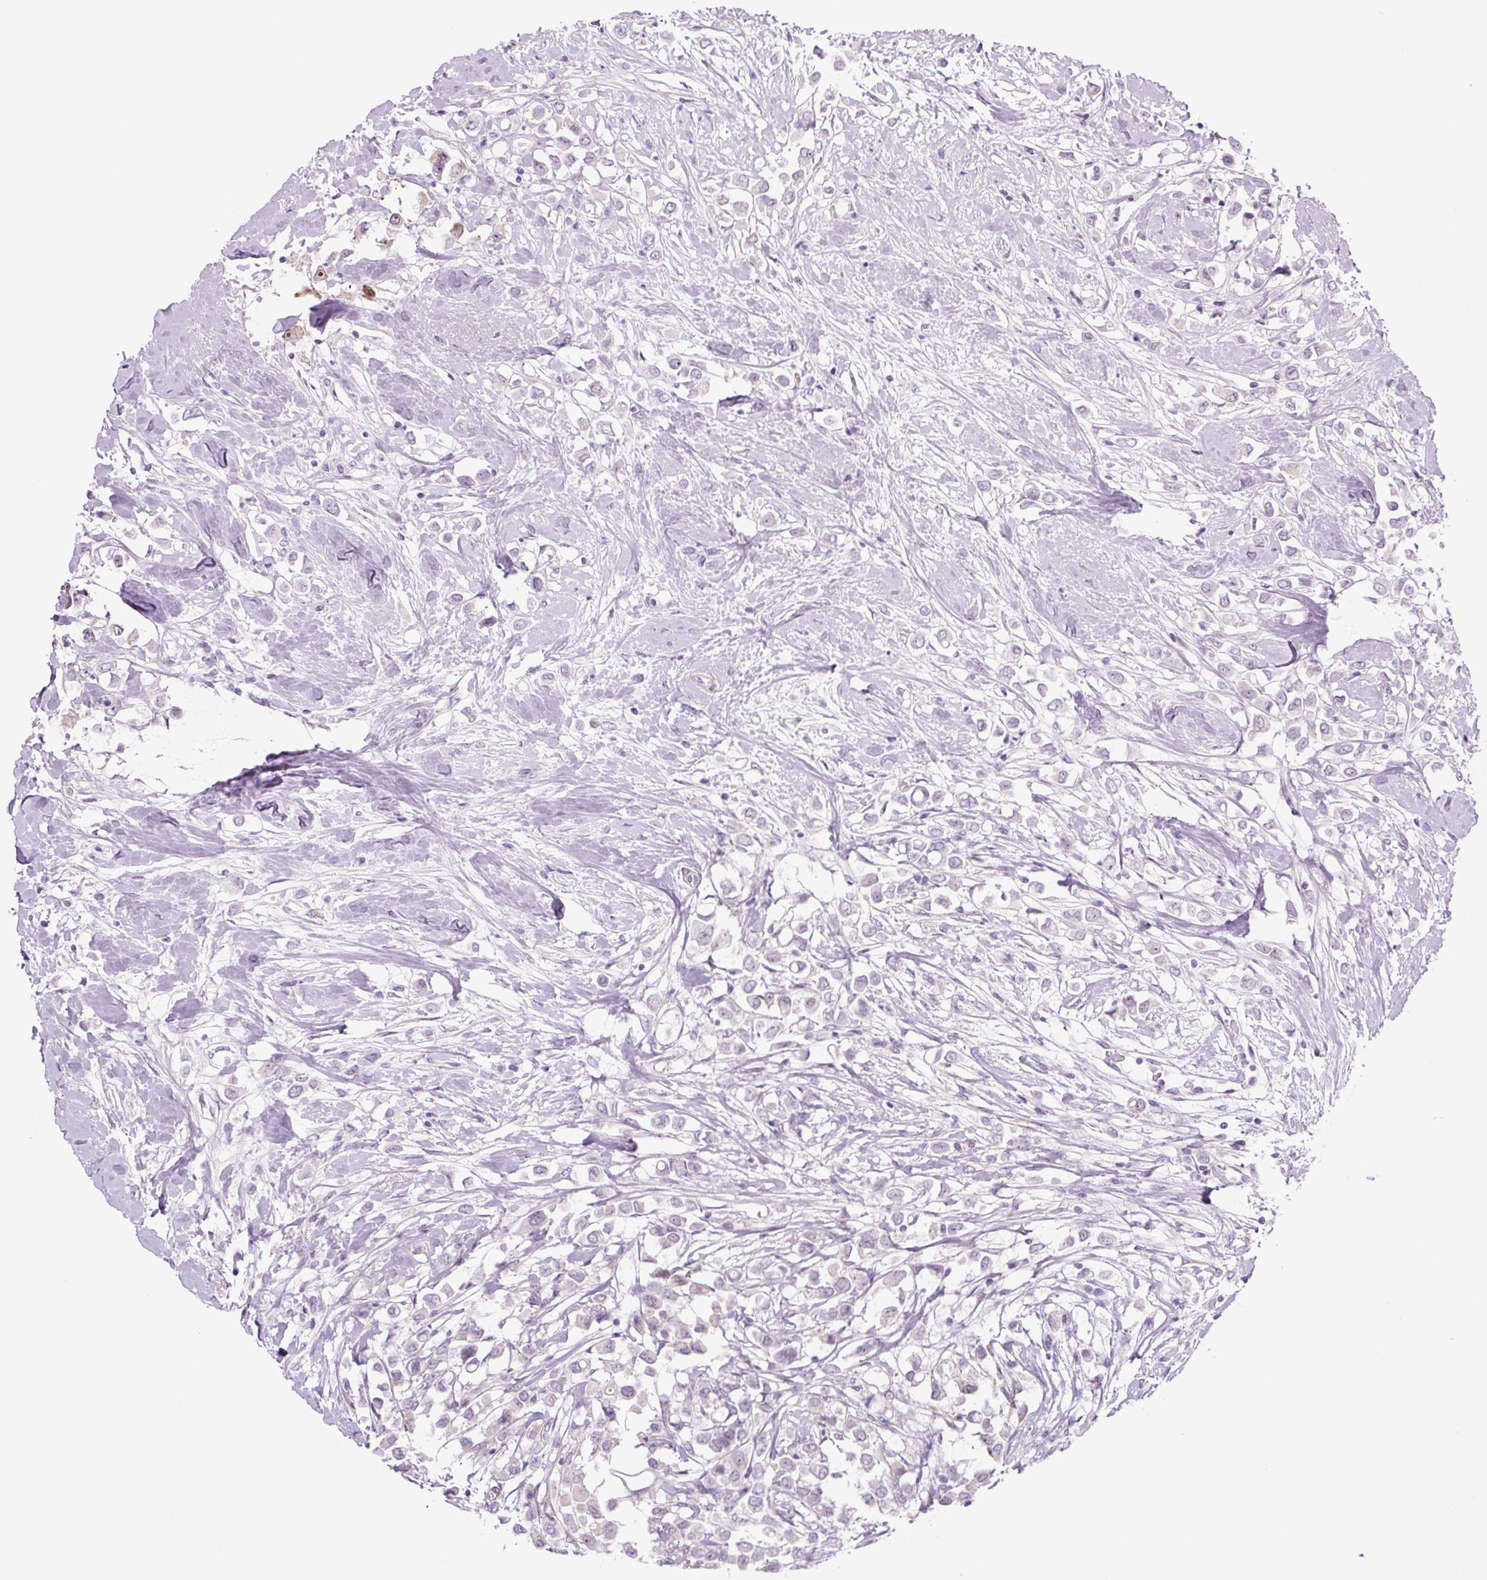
{"staining": {"intensity": "negative", "quantity": "none", "location": "none"}, "tissue": "breast cancer", "cell_type": "Tumor cells", "image_type": "cancer", "snomed": [{"axis": "morphology", "description": "Duct carcinoma"}, {"axis": "topography", "description": "Breast"}], "caption": "IHC of human breast infiltrating ductal carcinoma reveals no staining in tumor cells.", "gene": "RRS1", "patient": {"sex": "female", "age": 61}}